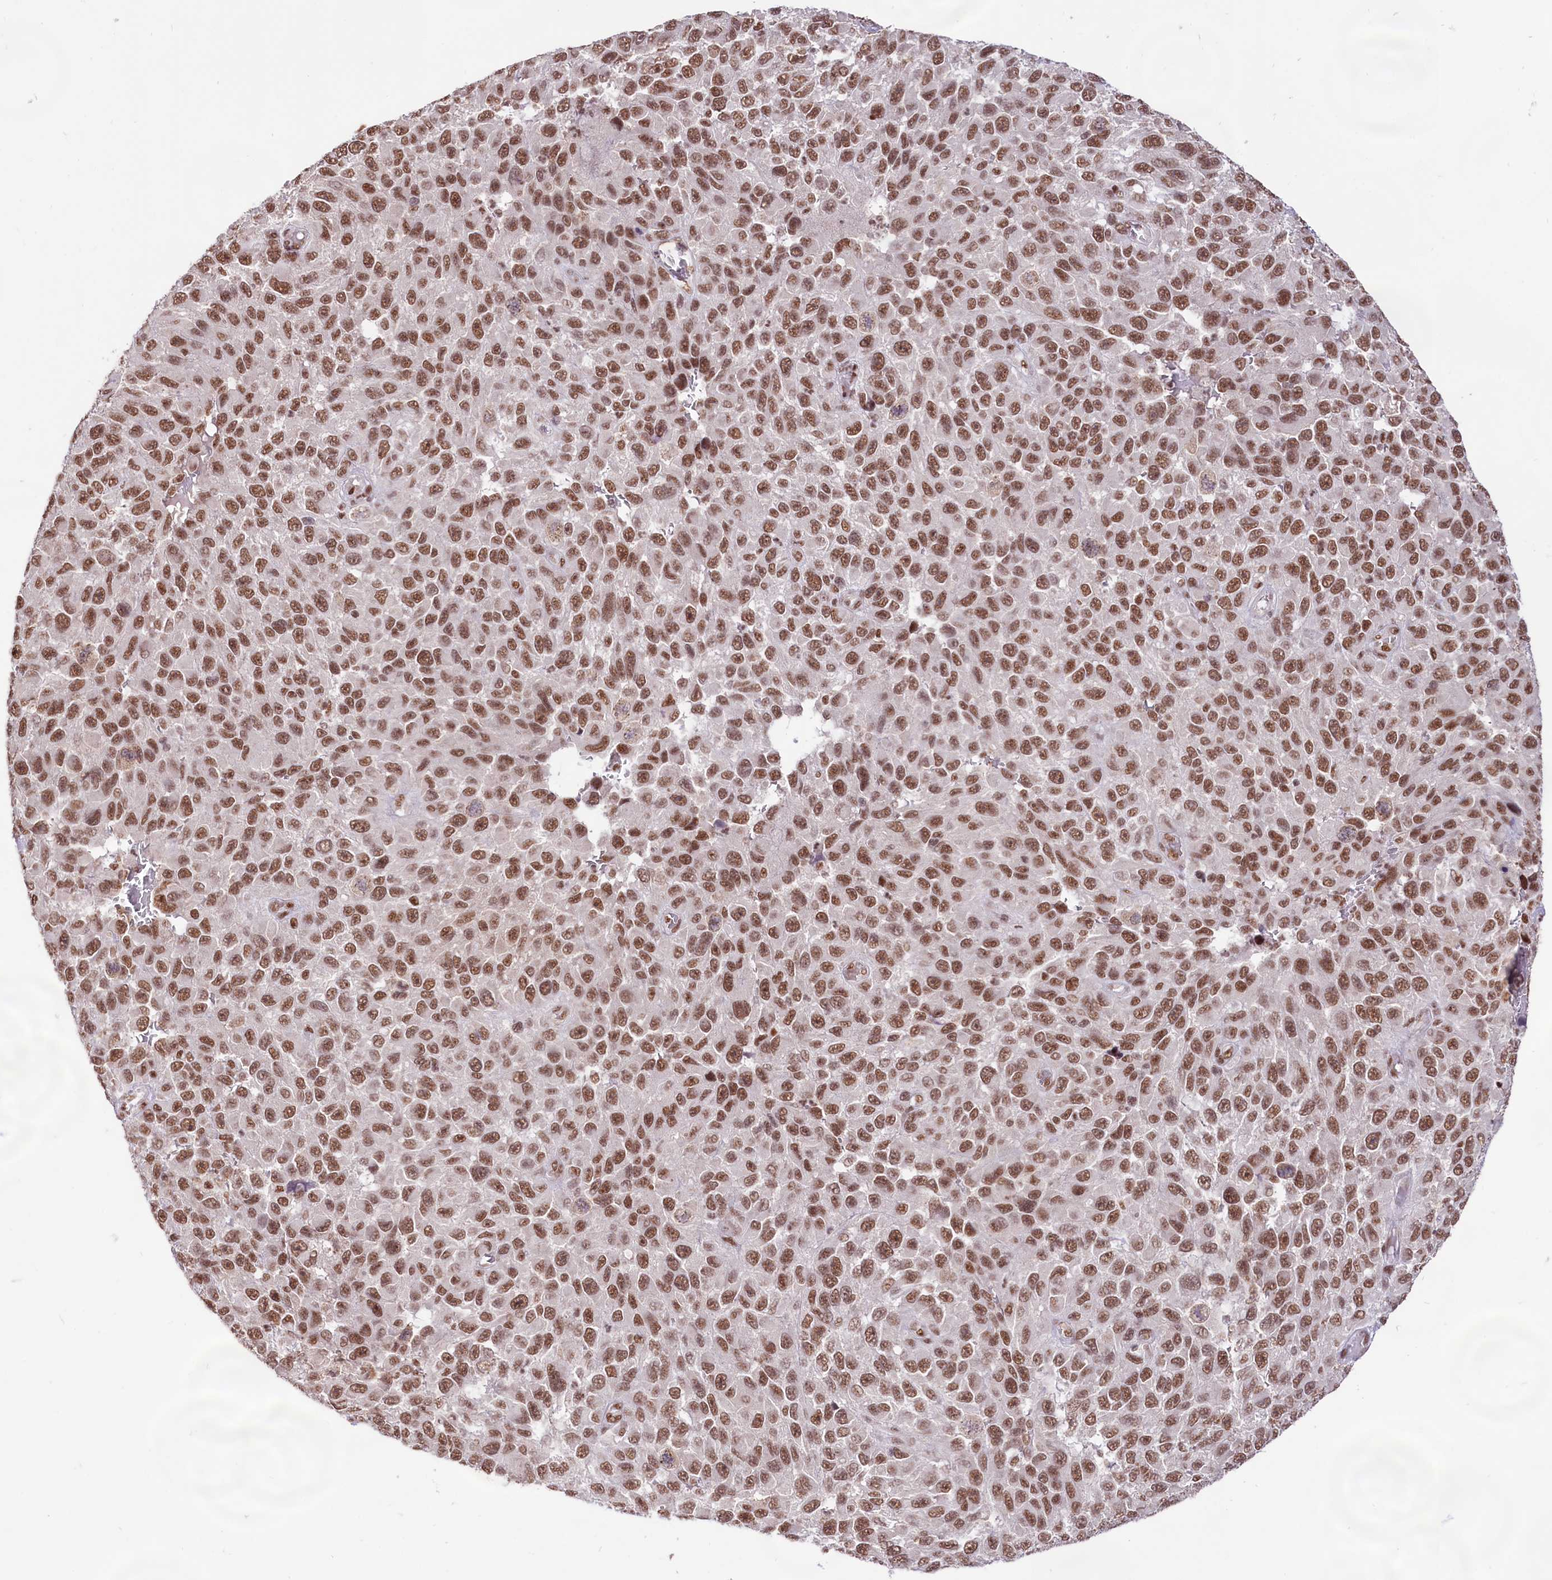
{"staining": {"intensity": "strong", "quantity": ">75%", "location": "nuclear"}, "tissue": "melanoma", "cell_type": "Tumor cells", "image_type": "cancer", "snomed": [{"axis": "morphology", "description": "Malignant melanoma, NOS"}, {"axis": "topography", "description": "Skin"}], "caption": "Malignant melanoma was stained to show a protein in brown. There is high levels of strong nuclear staining in about >75% of tumor cells. (DAB IHC with brightfield microscopy, high magnification).", "gene": "HIRA", "patient": {"sex": "female", "age": 96}}